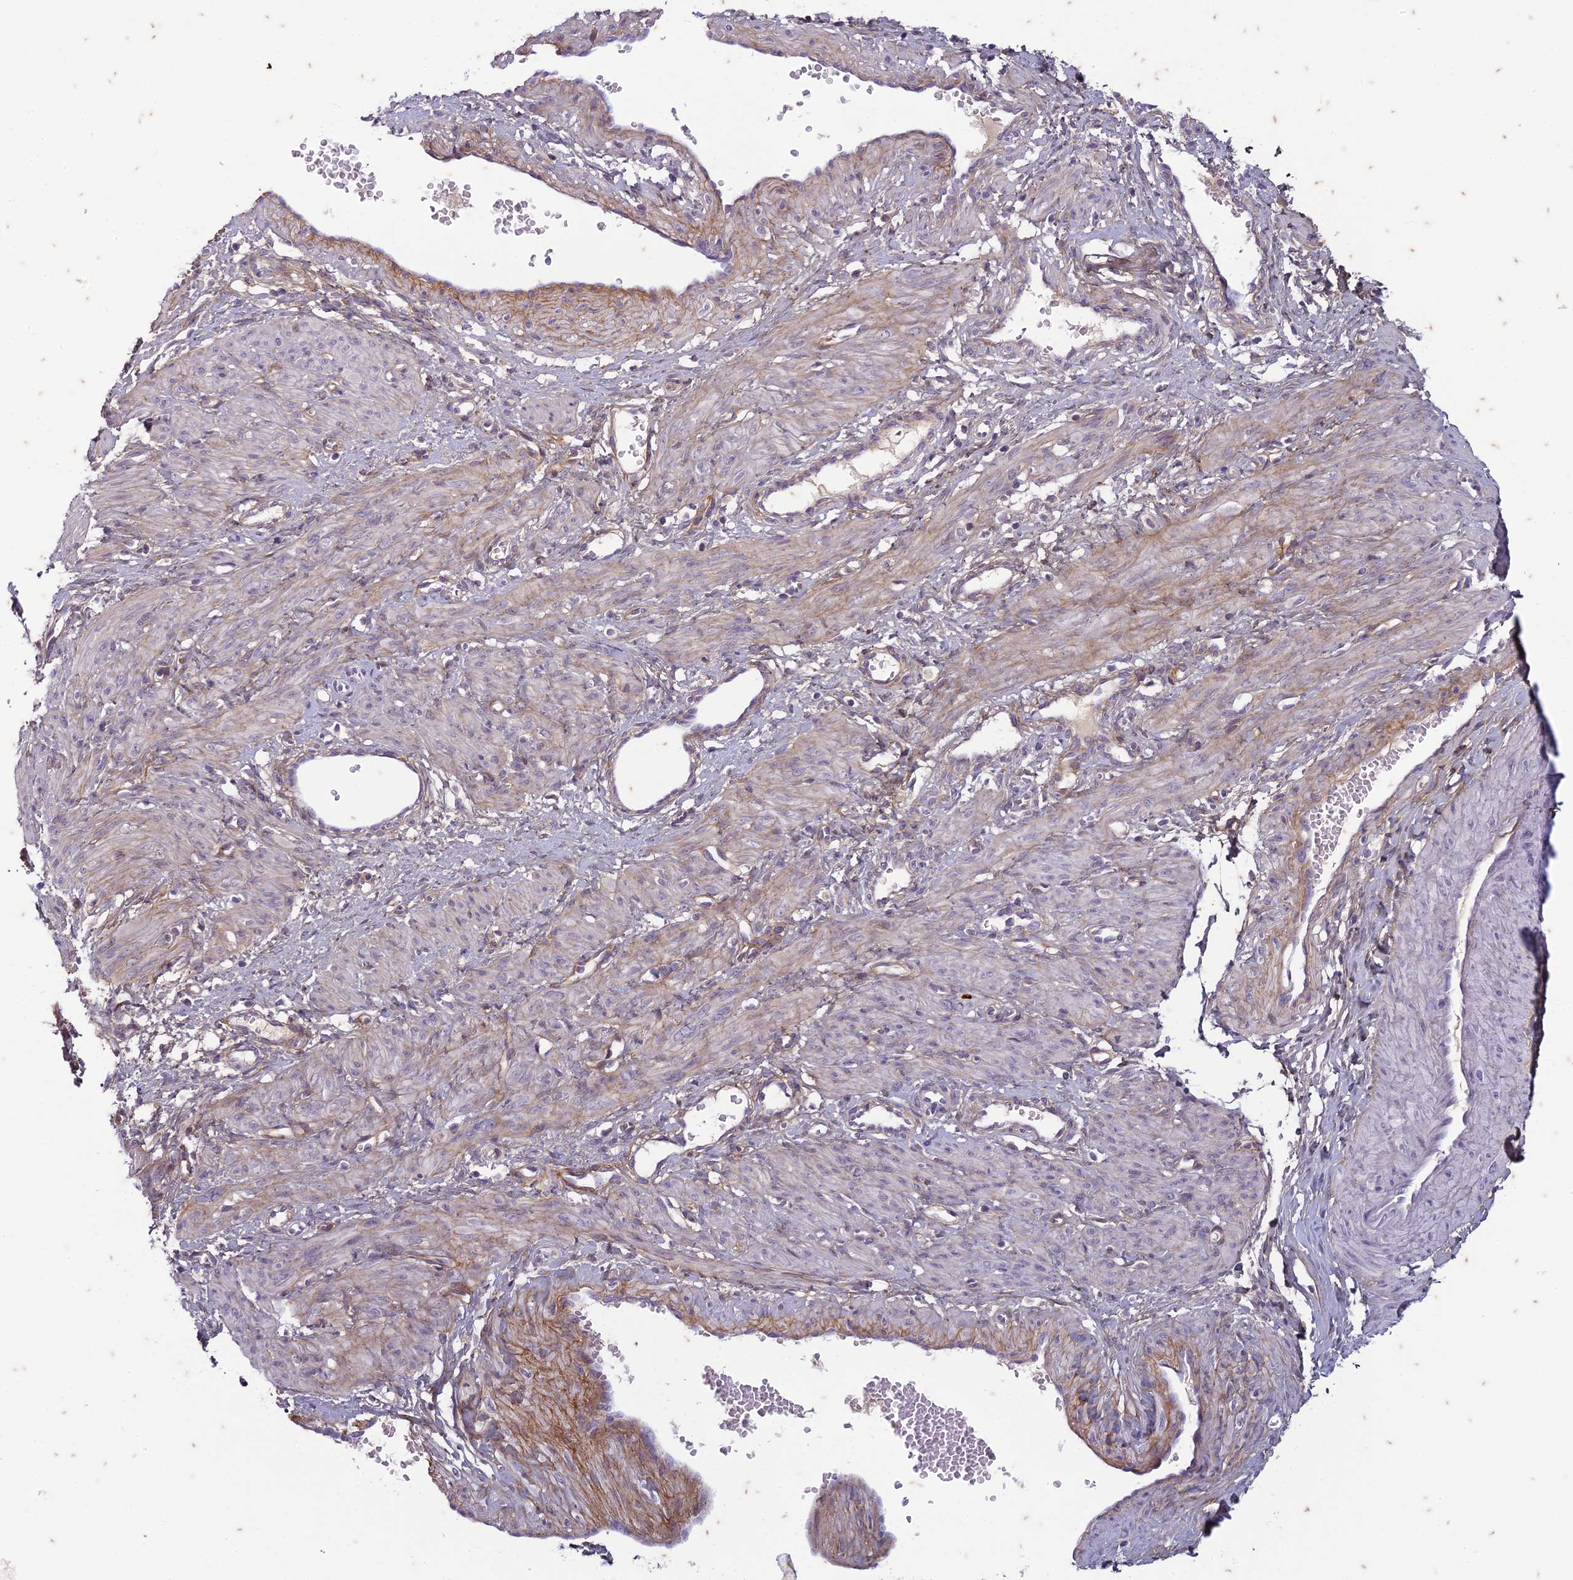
{"staining": {"intensity": "weak", "quantity": "<25%", "location": "cytoplasmic/membranous"}, "tissue": "smooth muscle", "cell_type": "Smooth muscle cells", "image_type": "normal", "snomed": [{"axis": "morphology", "description": "Normal tissue, NOS"}, {"axis": "topography", "description": "Endometrium"}], "caption": "Histopathology image shows no significant protein expression in smooth muscle cells of unremarkable smooth muscle. (DAB immunohistochemistry, high magnification).", "gene": "PABPN1L", "patient": {"sex": "female", "age": 33}}